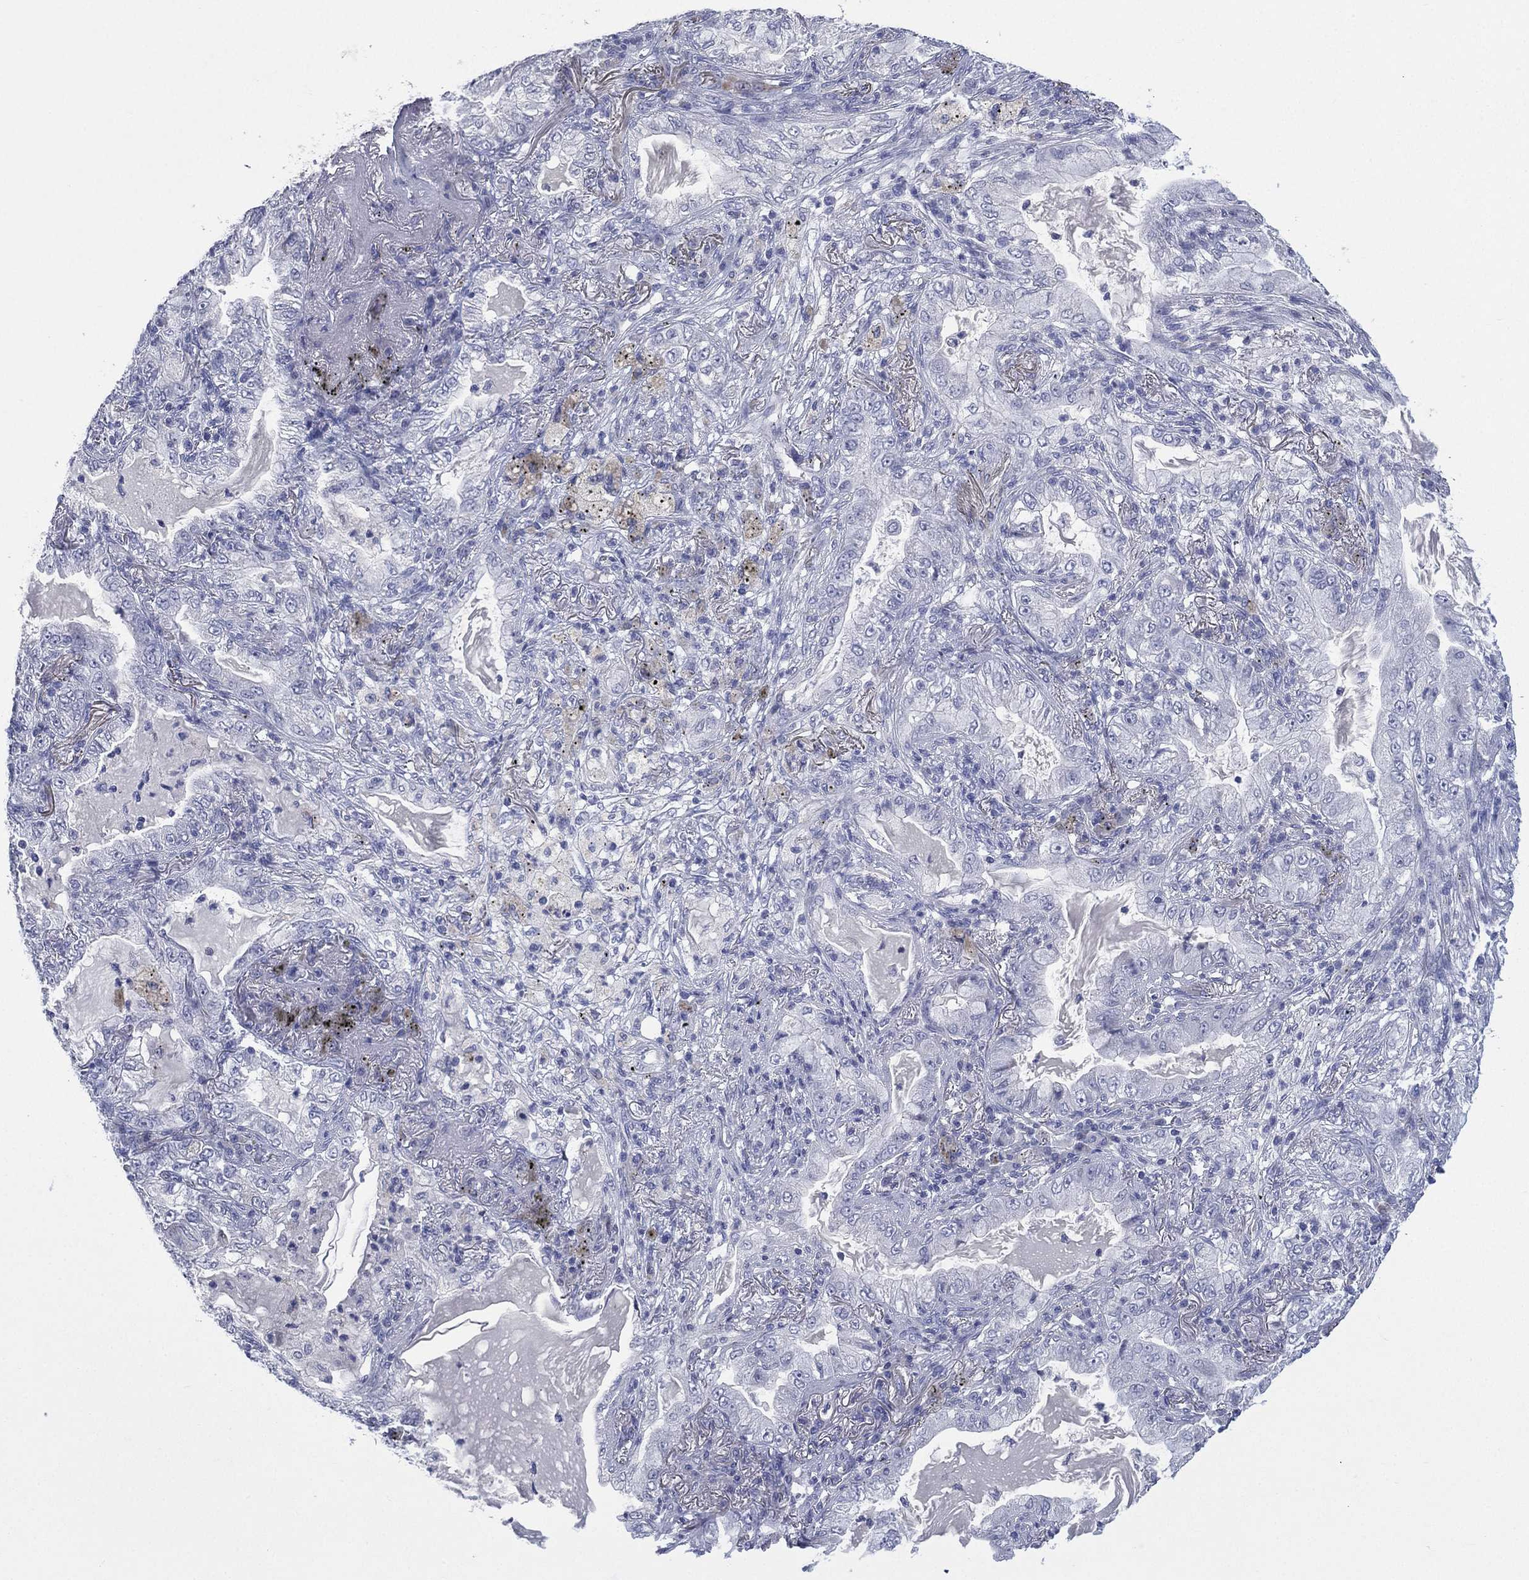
{"staining": {"intensity": "negative", "quantity": "none", "location": "none"}, "tissue": "lung cancer", "cell_type": "Tumor cells", "image_type": "cancer", "snomed": [{"axis": "morphology", "description": "Adenocarcinoma, NOS"}, {"axis": "topography", "description": "Lung"}], "caption": "DAB (3,3'-diaminobenzidine) immunohistochemical staining of human lung adenocarcinoma displays no significant staining in tumor cells.", "gene": "KRT35", "patient": {"sex": "female", "age": 73}}